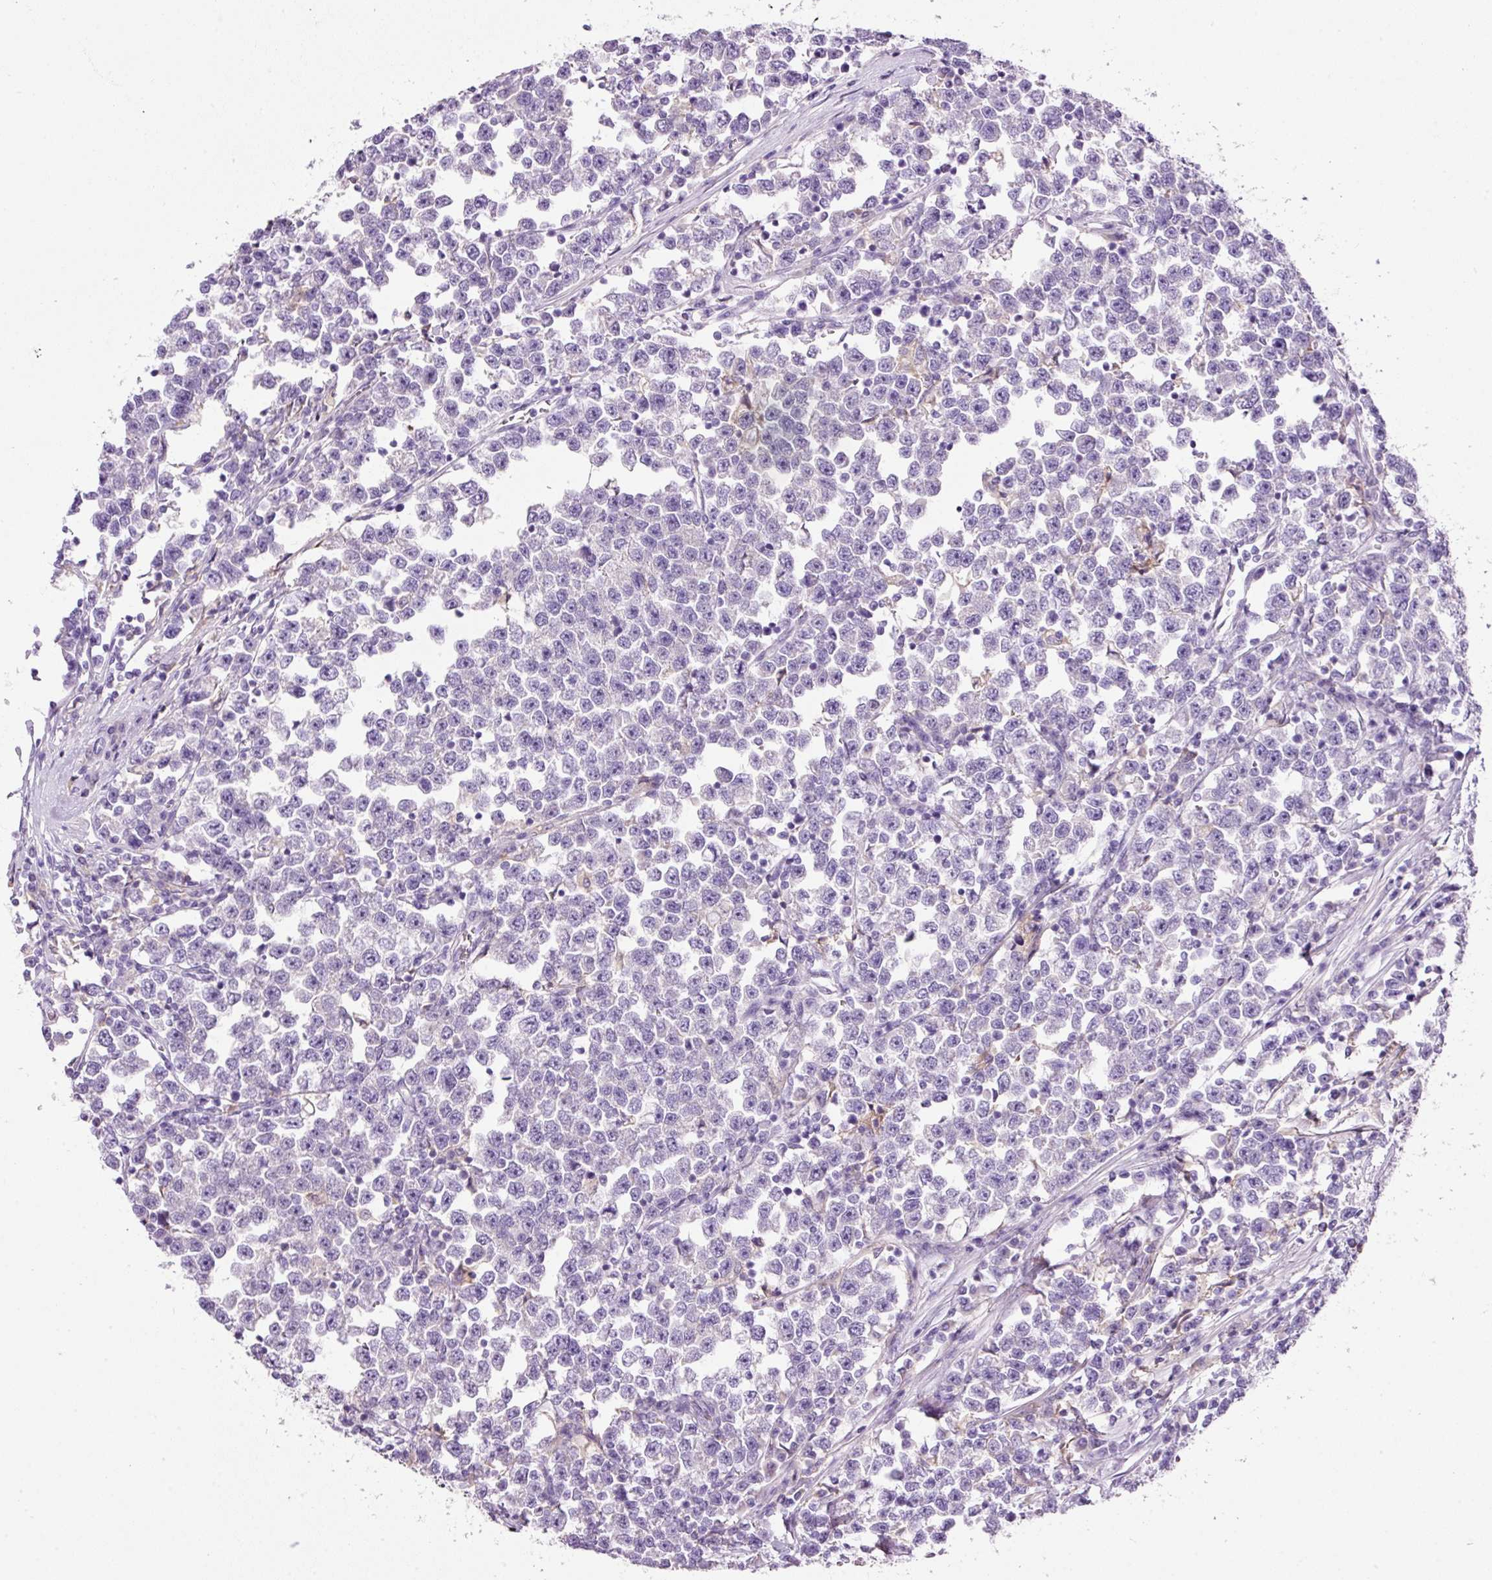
{"staining": {"intensity": "negative", "quantity": "none", "location": "none"}, "tissue": "testis cancer", "cell_type": "Tumor cells", "image_type": "cancer", "snomed": [{"axis": "morphology", "description": "Seminoma, NOS"}, {"axis": "topography", "description": "Testis"}], "caption": "The IHC micrograph has no significant expression in tumor cells of seminoma (testis) tissue.", "gene": "SRC", "patient": {"sex": "male", "age": 43}}